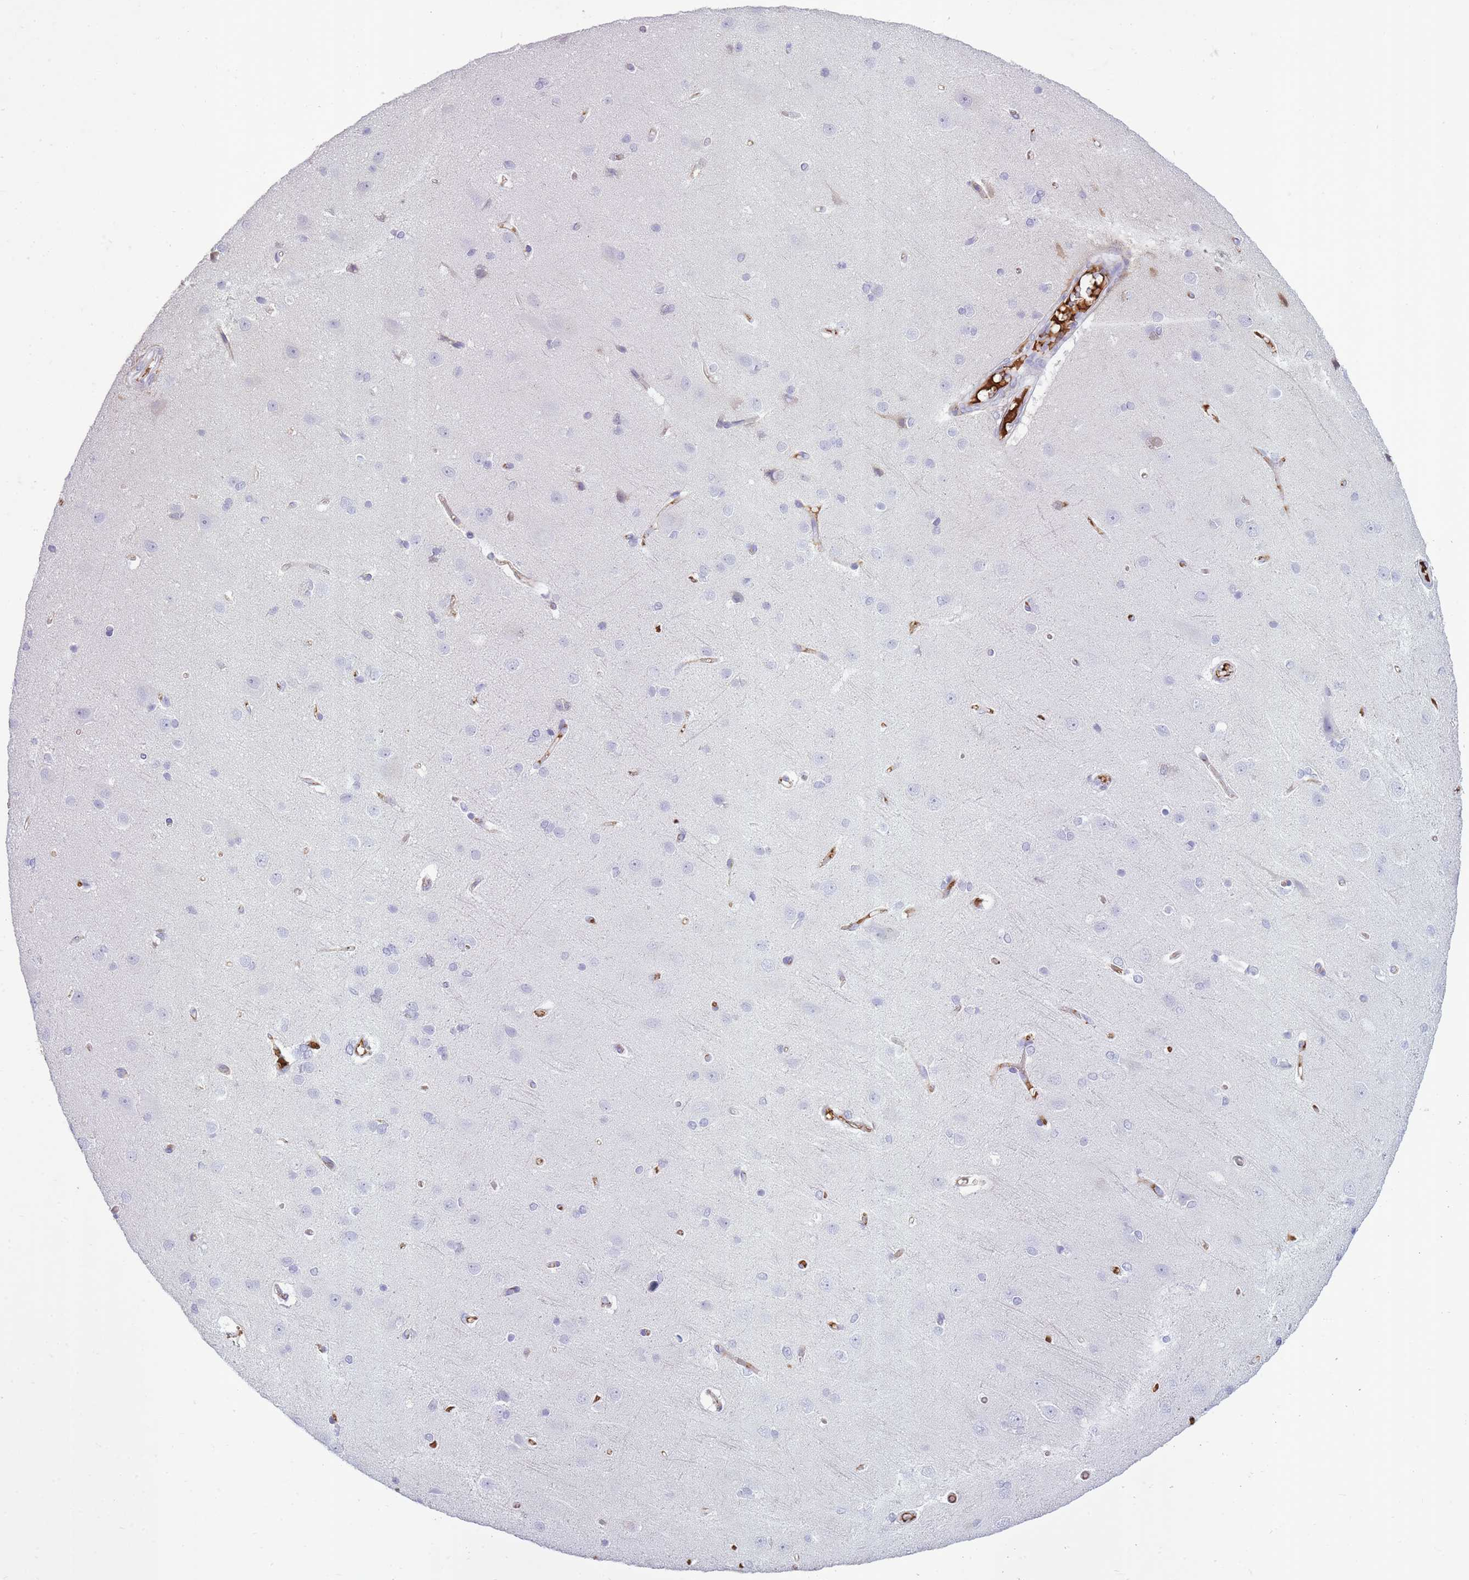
{"staining": {"intensity": "negative", "quantity": "none", "location": "none"}, "tissue": "cerebral cortex", "cell_type": "Endothelial cells", "image_type": "normal", "snomed": [{"axis": "morphology", "description": "Normal tissue, NOS"}, {"axis": "topography", "description": "Cerebral cortex"}], "caption": "Immunohistochemical staining of unremarkable human cerebral cortex shows no significant positivity in endothelial cells.", "gene": "IGKV1", "patient": {"sex": "male", "age": 37}}